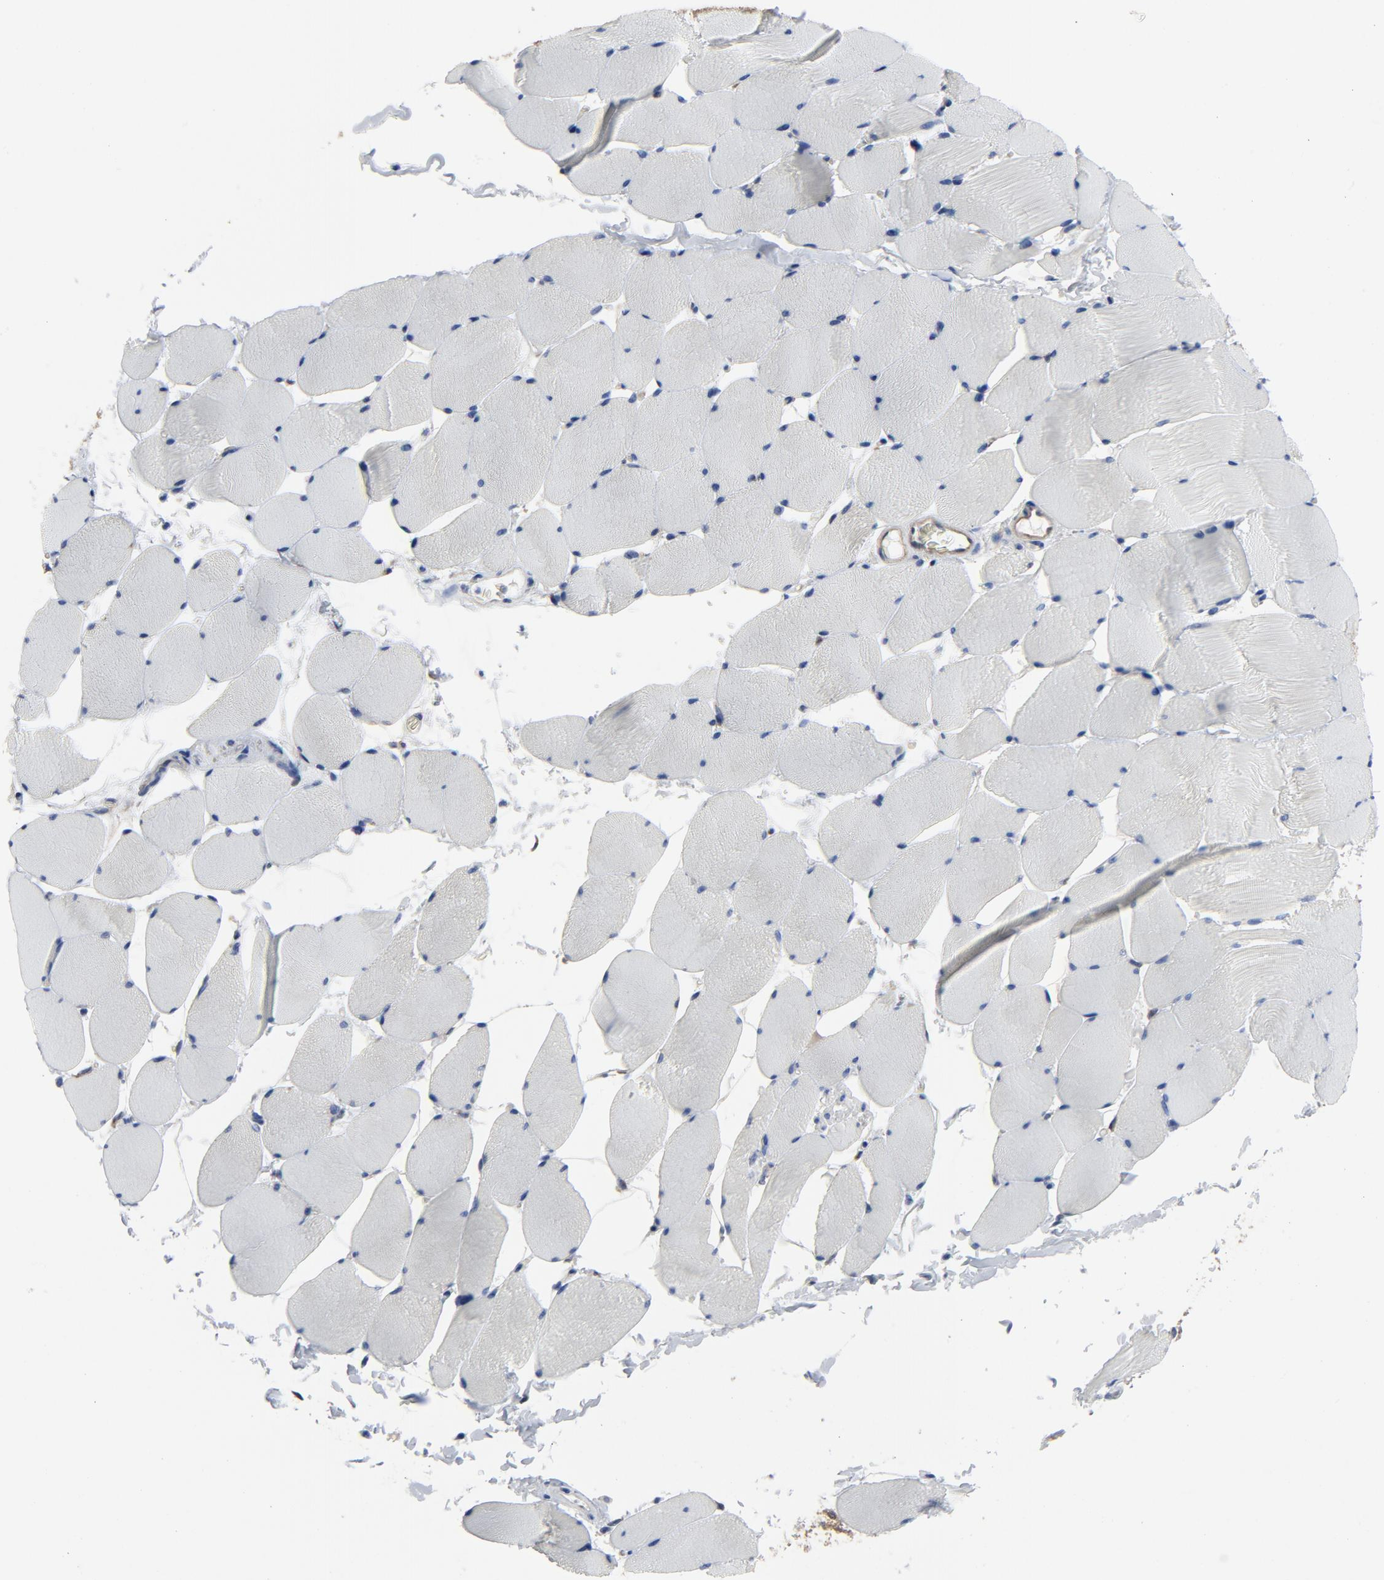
{"staining": {"intensity": "negative", "quantity": "none", "location": "none"}, "tissue": "skeletal muscle", "cell_type": "Myocytes", "image_type": "normal", "snomed": [{"axis": "morphology", "description": "Normal tissue, NOS"}, {"axis": "topography", "description": "Skeletal muscle"}], "caption": "IHC photomicrograph of normal skeletal muscle: skeletal muscle stained with DAB (3,3'-diaminobenzidine) demonstrates no significant protein staining in myocytes.", "gene": "DYNLT3", "patient": {"sex": "male", "age": 62}}